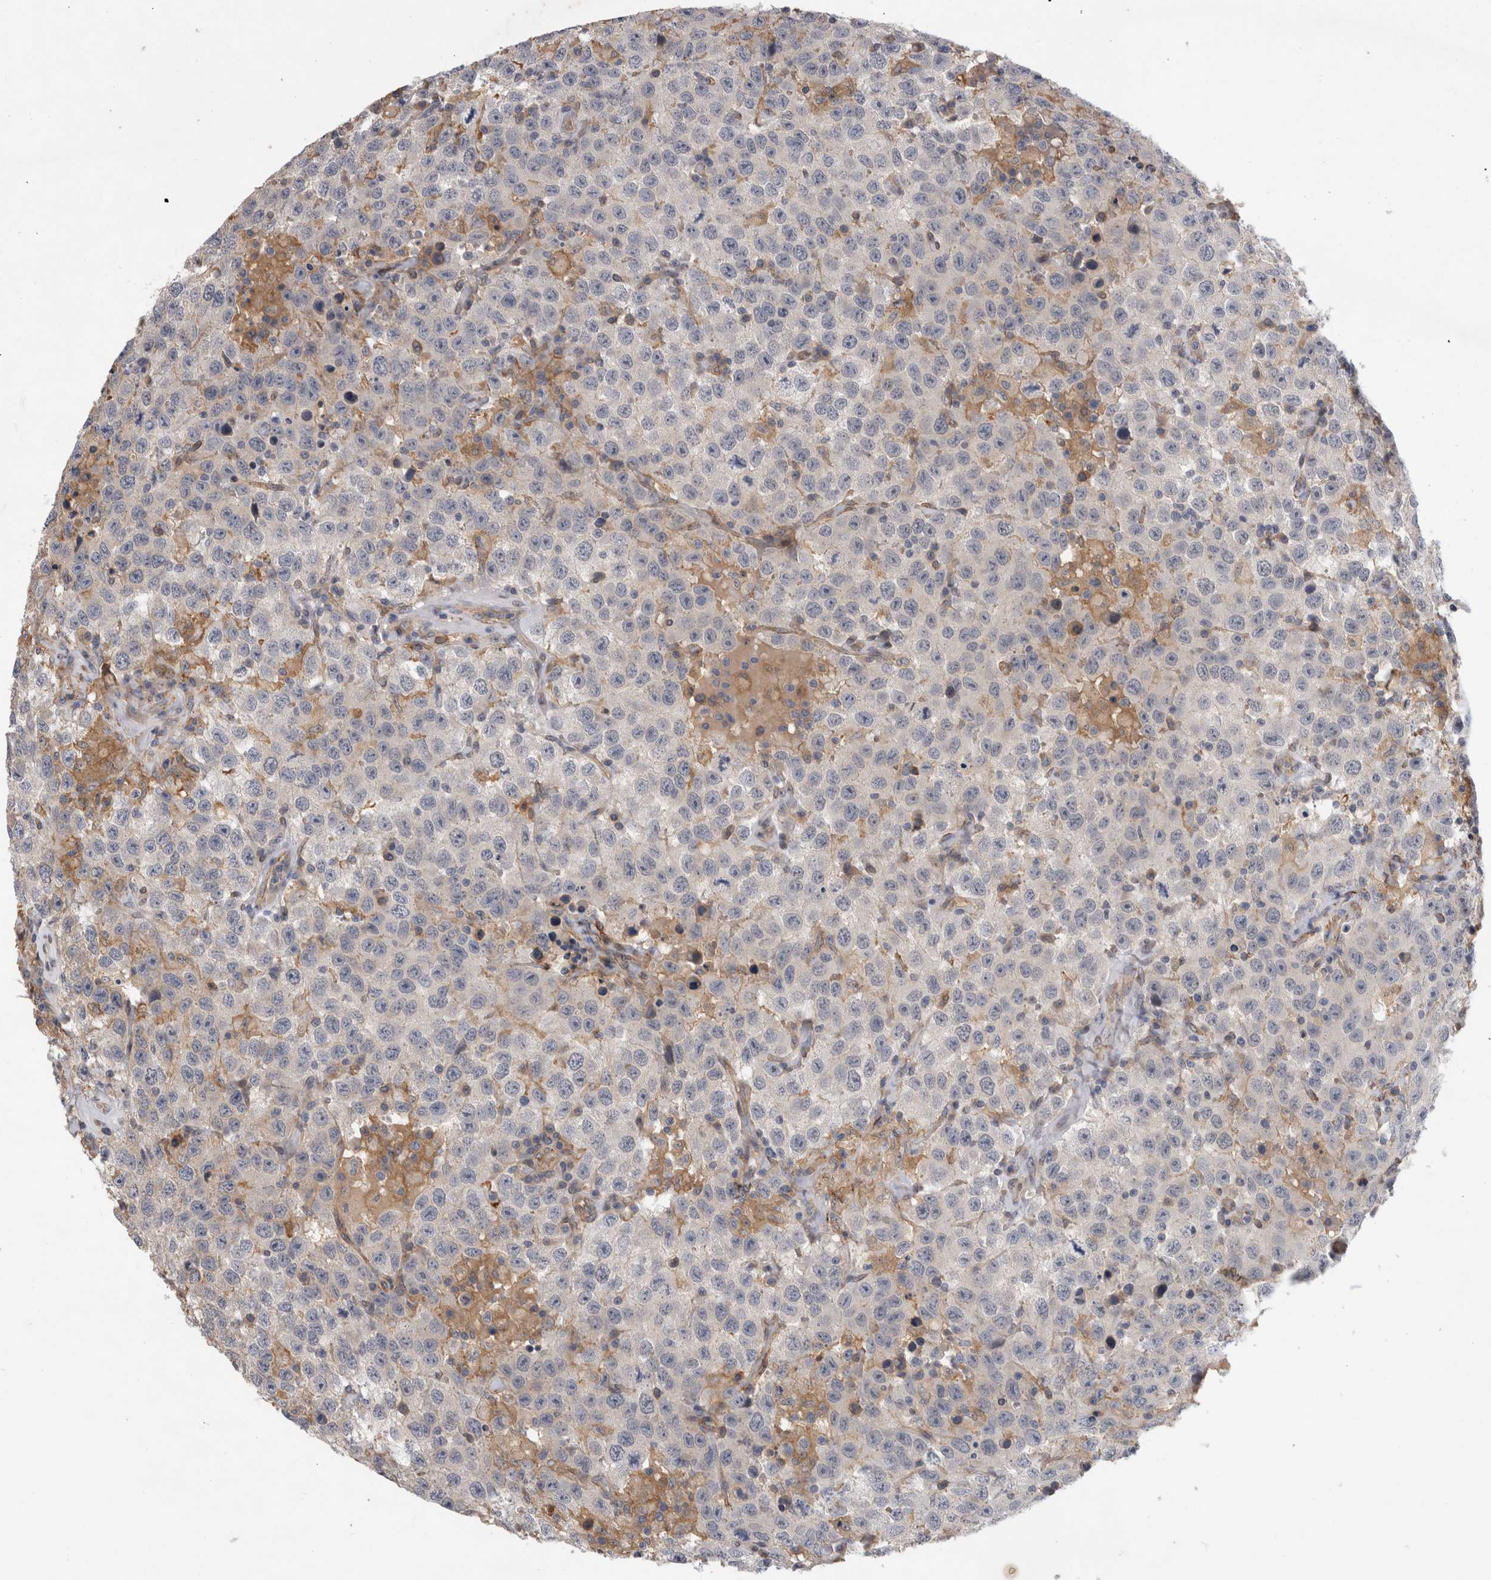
{"staining": {"intensity": "negative", "quantity": "none", "location": "none"}, "tissue": "testis cancer", "cell_type": "Tumor cells", "image_type": "cancer", "snomed": [{"axis": "morphology", "description": "Seminoma, NOS"}, {"axis": "topography", "description": "Testis"}], "caption": "High power microscopy histopathology image of an IHC image of testis seminoma, revealing no significant expression in tumor cells.", "gene": "ANKFY1", "patient": {"sex": "male", "age": 41}}